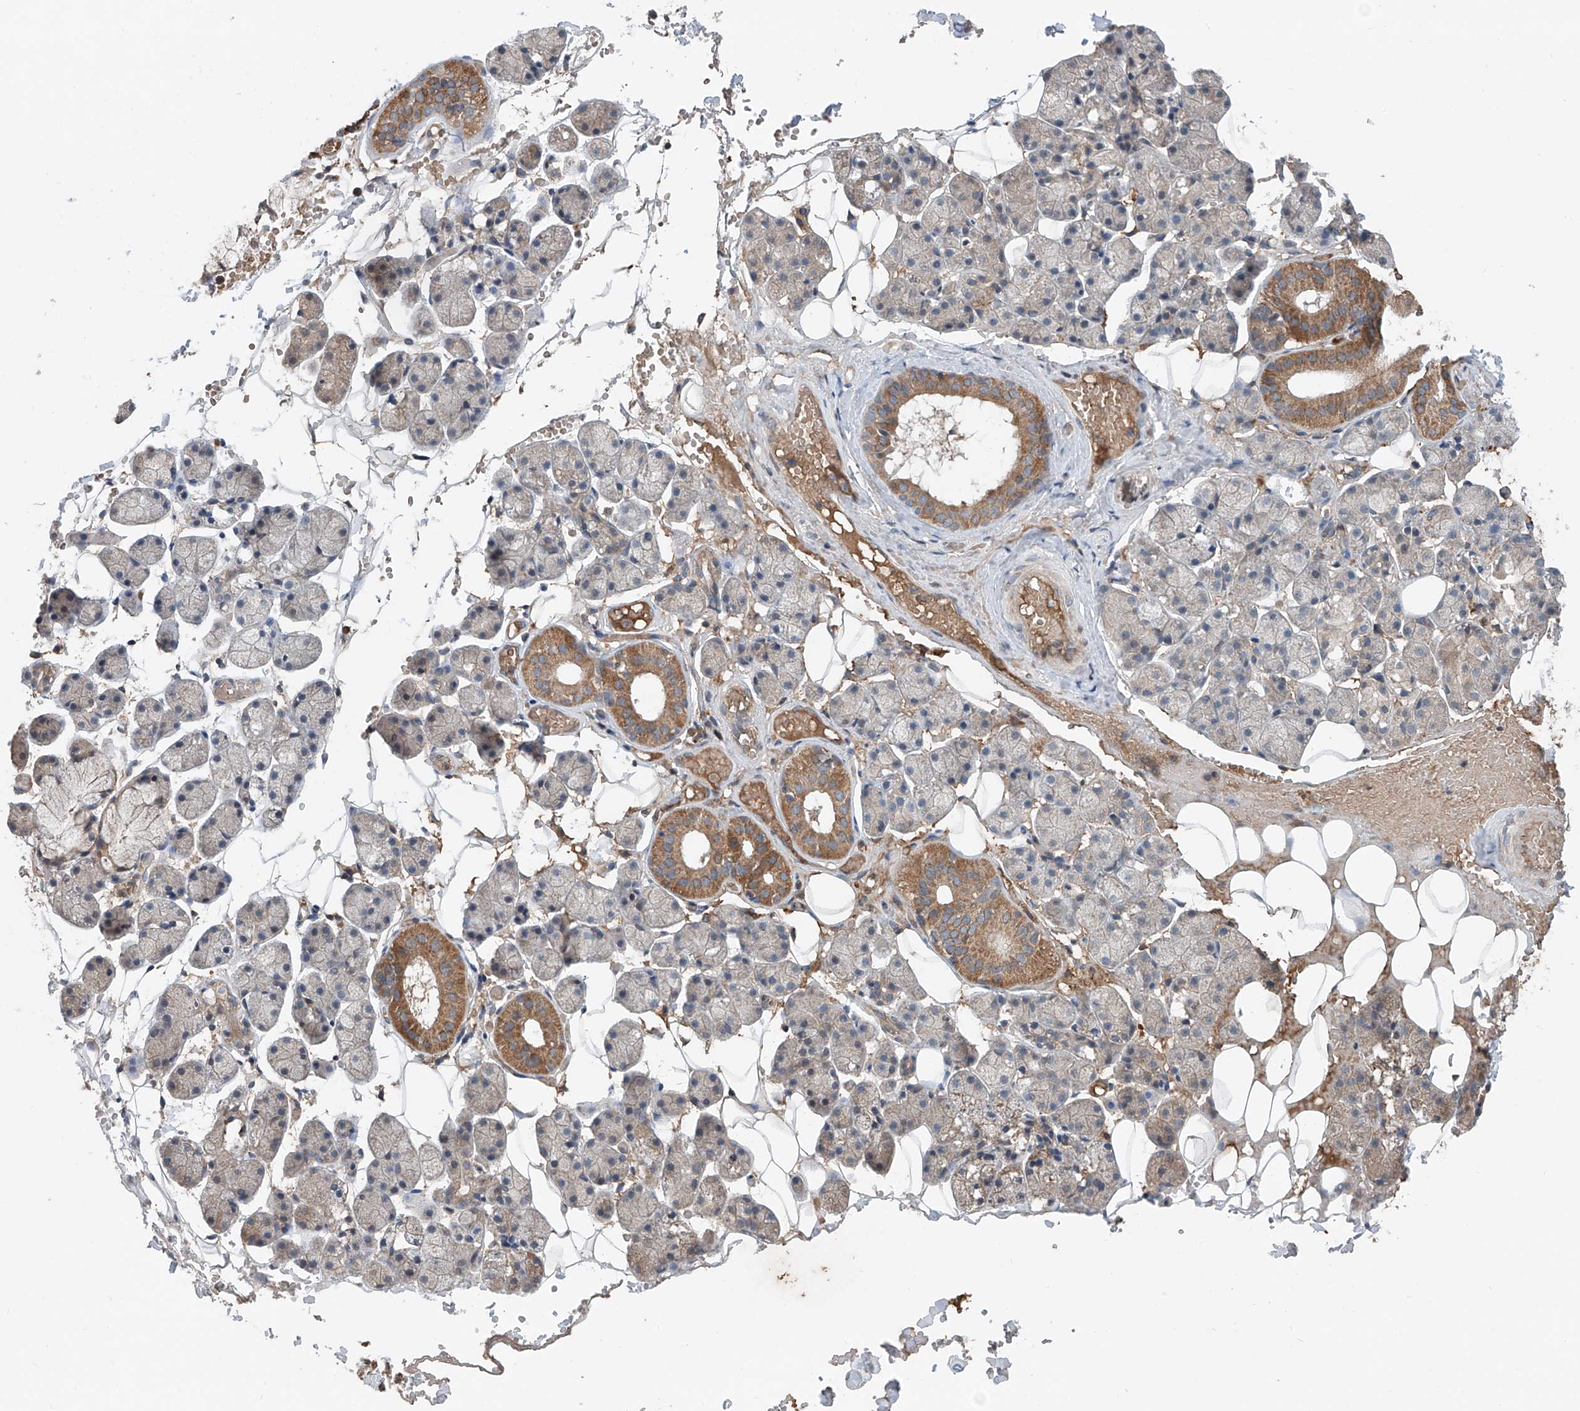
{"staining": {"intensity": "moderate", "quantity": "<25%", "location": "cytoplasmic/membranous"}, "tissue": "salivary gland", "cell_type": "Glandular cells", "image_type": "normal", "snomed": [{"axis": "morphology", "description": "Normal tissue, NOS"}, {"axis": "topography", "description": "Salivary gland"}], "caption": "A brown stain labels moderate cytoplasmic/membranous expression of a protein in glandular cells of benign human salivary gland.", "gene": "ADAM23", "patient": {"sex": "female", "age": 33}}